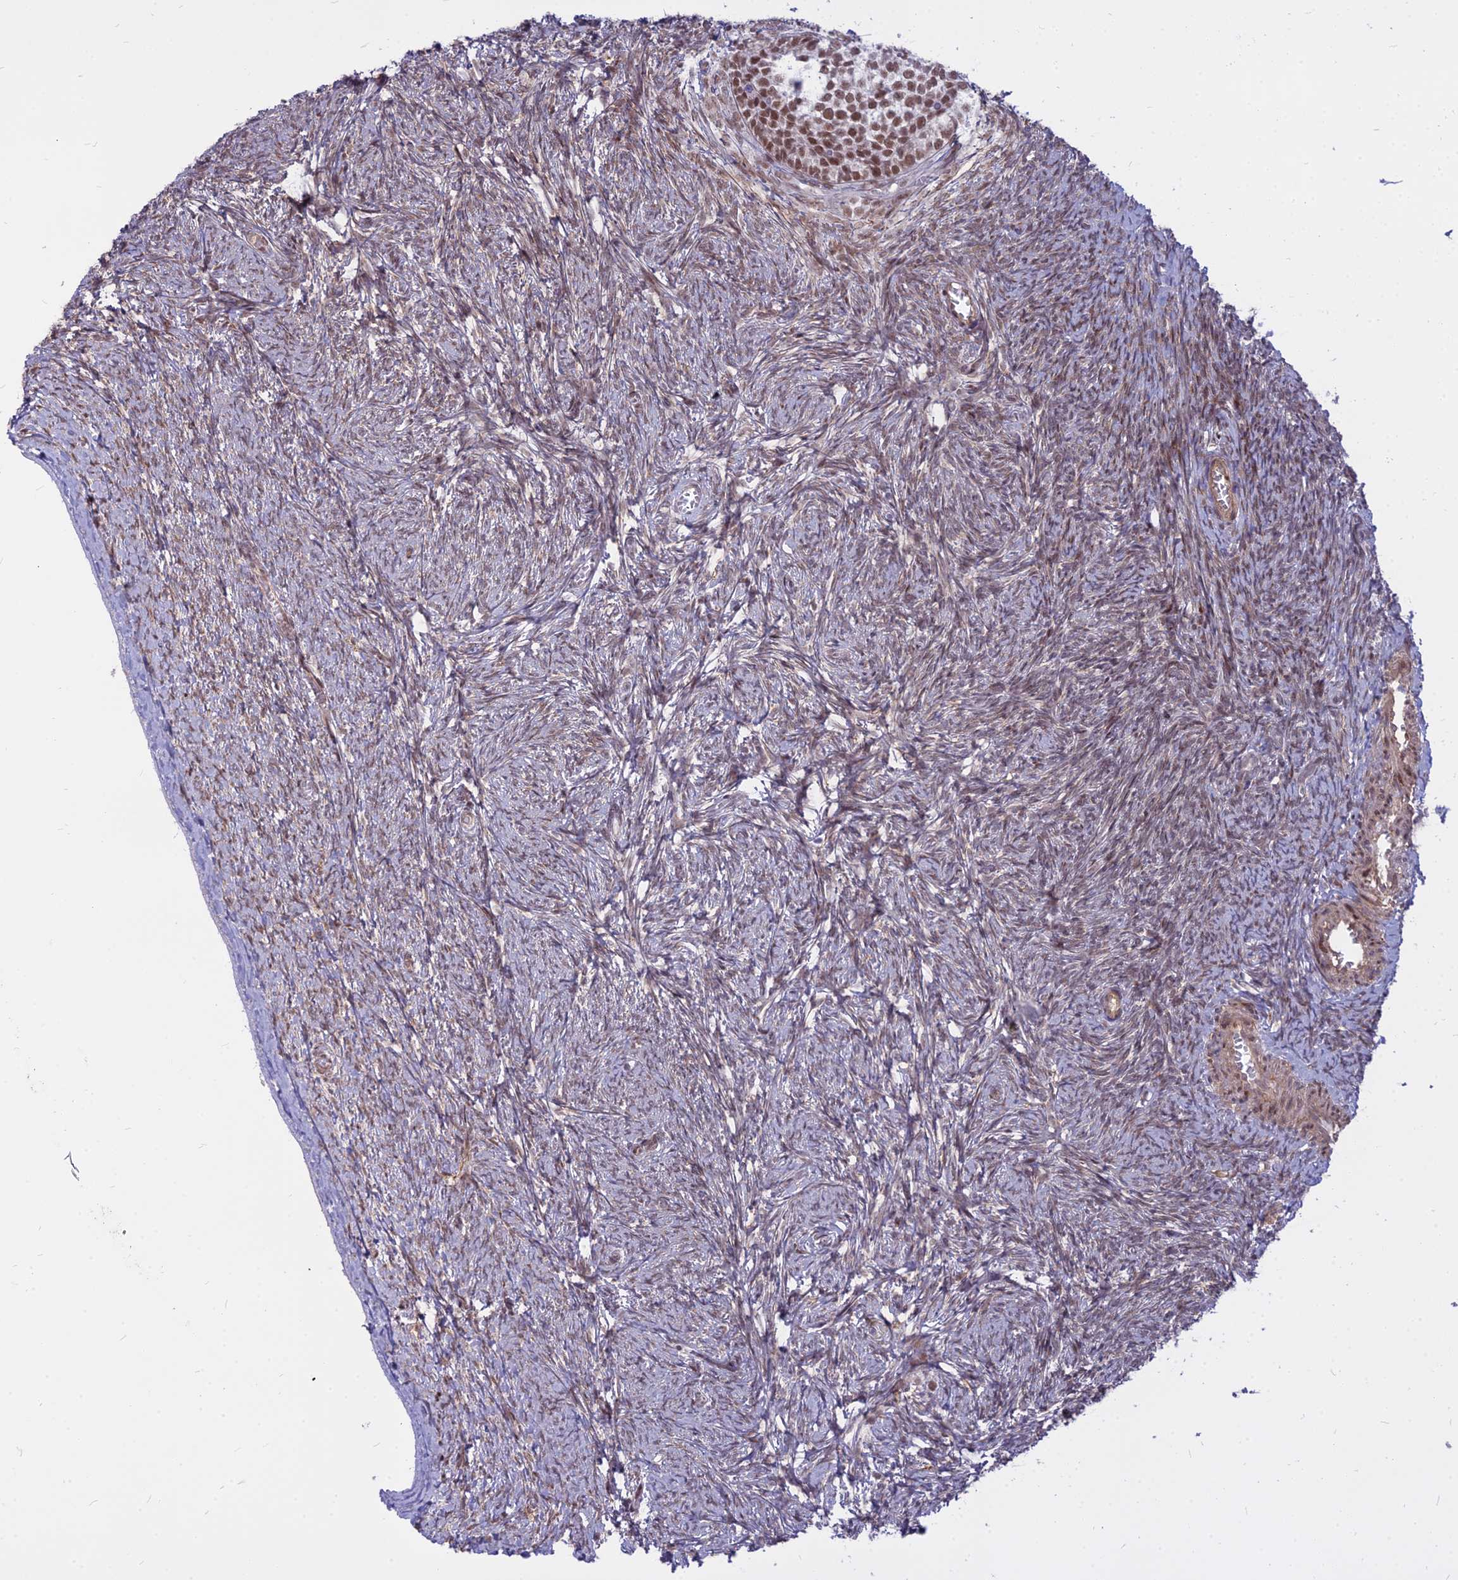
{"staining": {"intensity": "moderate", "quantity": ">75%", "location": "nuclear"}, "tissue": "ovary", "cell_type": "Follicle cells", "image_type": "normal", "snomed": [{"axis": "morphology", "description": "Normal tissue, NOS"}, {"axis": "topography", "description": "Ovary"}], "caption": "Ovary stained with IHC demonstrates moderate nuclear expression in about >75% of follicle cells.", "gene": "ALG10B", "patient": {"sex": "female", "age": 44}}